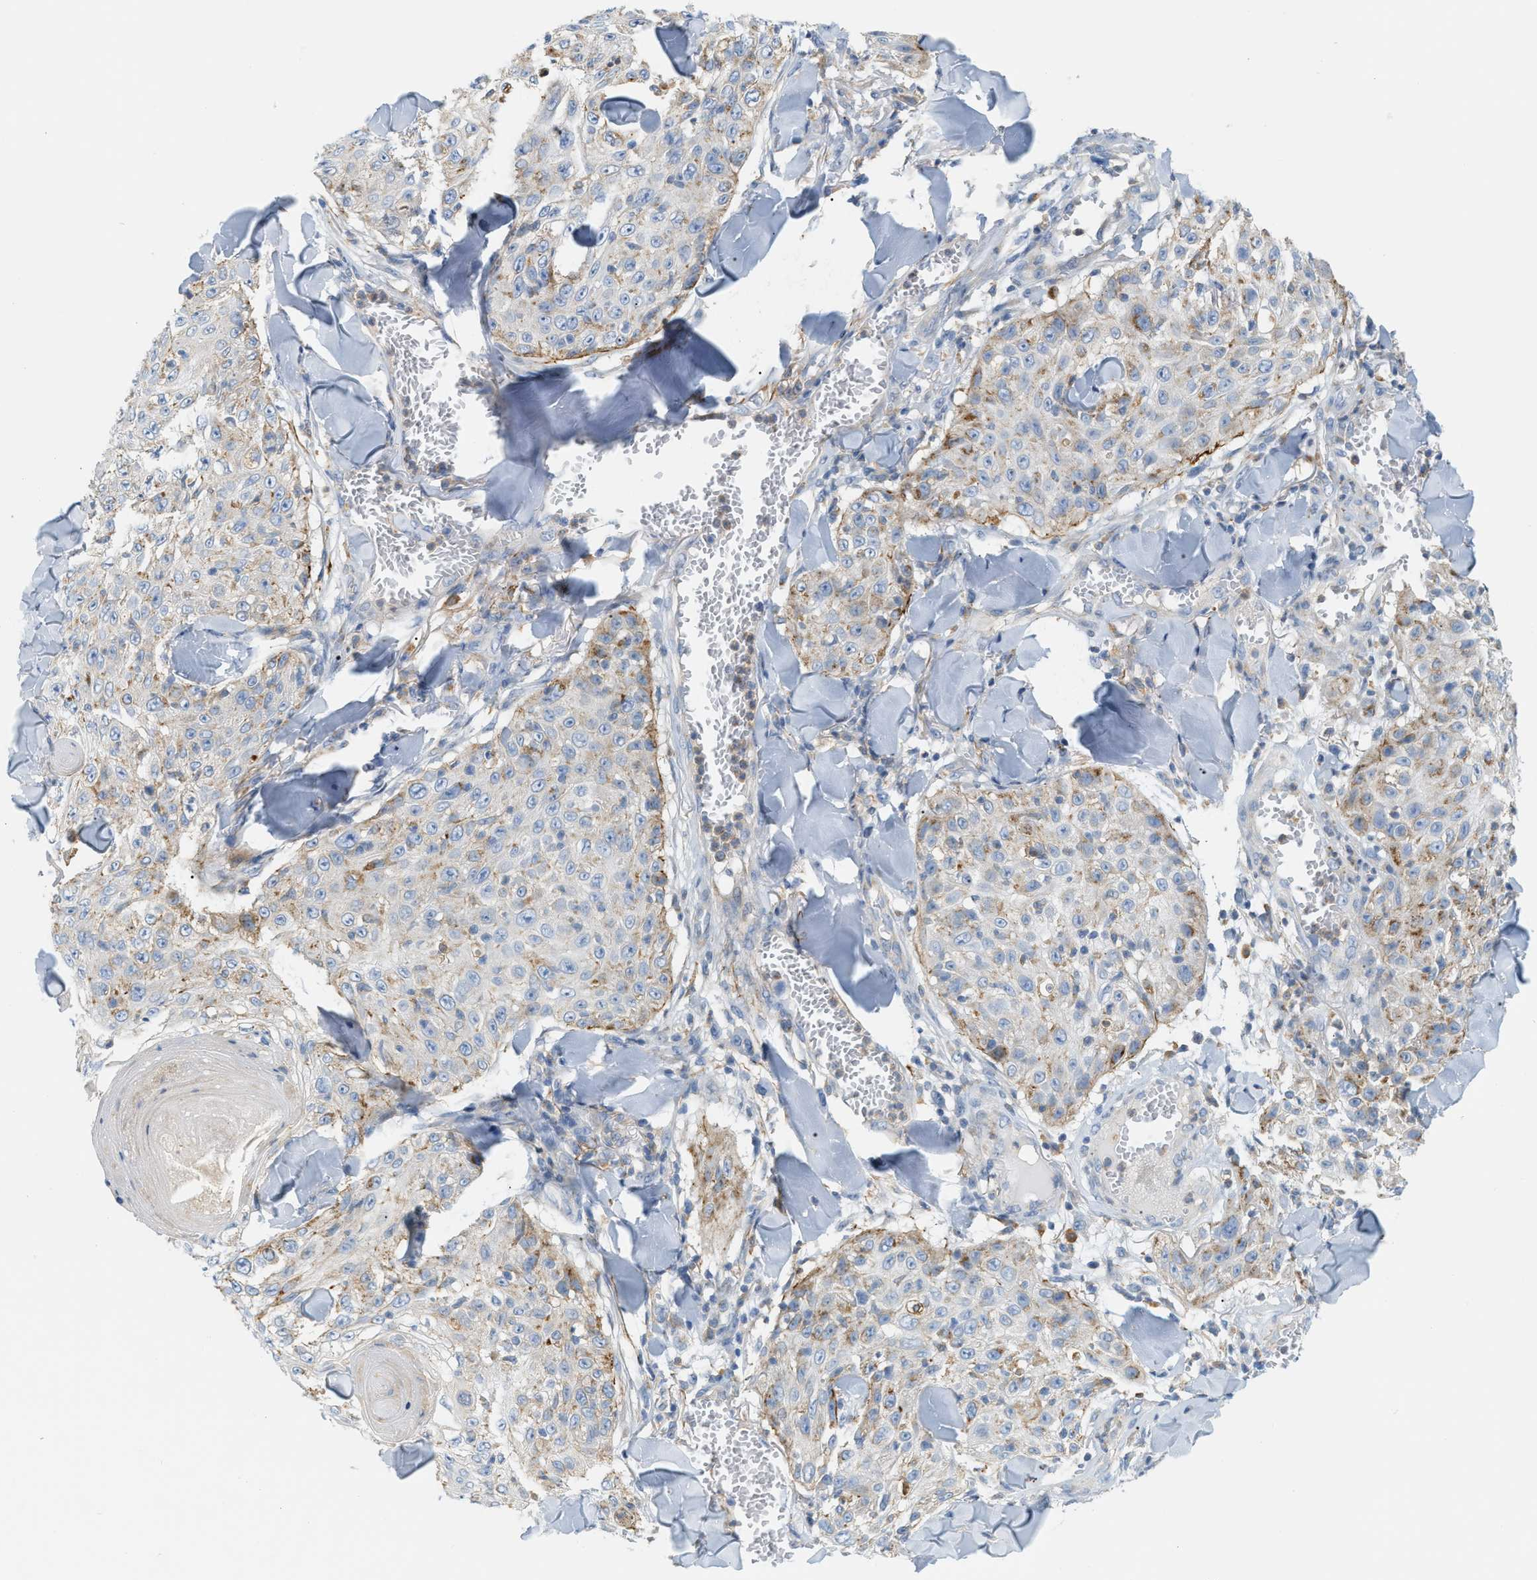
{"staining": {"intensity": "moderate", "quantity": "<25%", "location": "cytoplasmic/membranous"}, "tissue": "skin cancer", "cell_type": "Tumor cells", "image_type": "cancer", "snomed": [{"axis": "morphology", "description": "Squamous cell carcinoma, NOS"}, {"axis": "topography", "description": "Skin"}], "caption": "Tumor cells reveal low levels of moderate cytoplasmic/membranous expression in approximately <25% of cells in squamous cell carcinoma (skin).", "gene": "LMBRD1", "patient": {"sex": "male", "age": 86}}